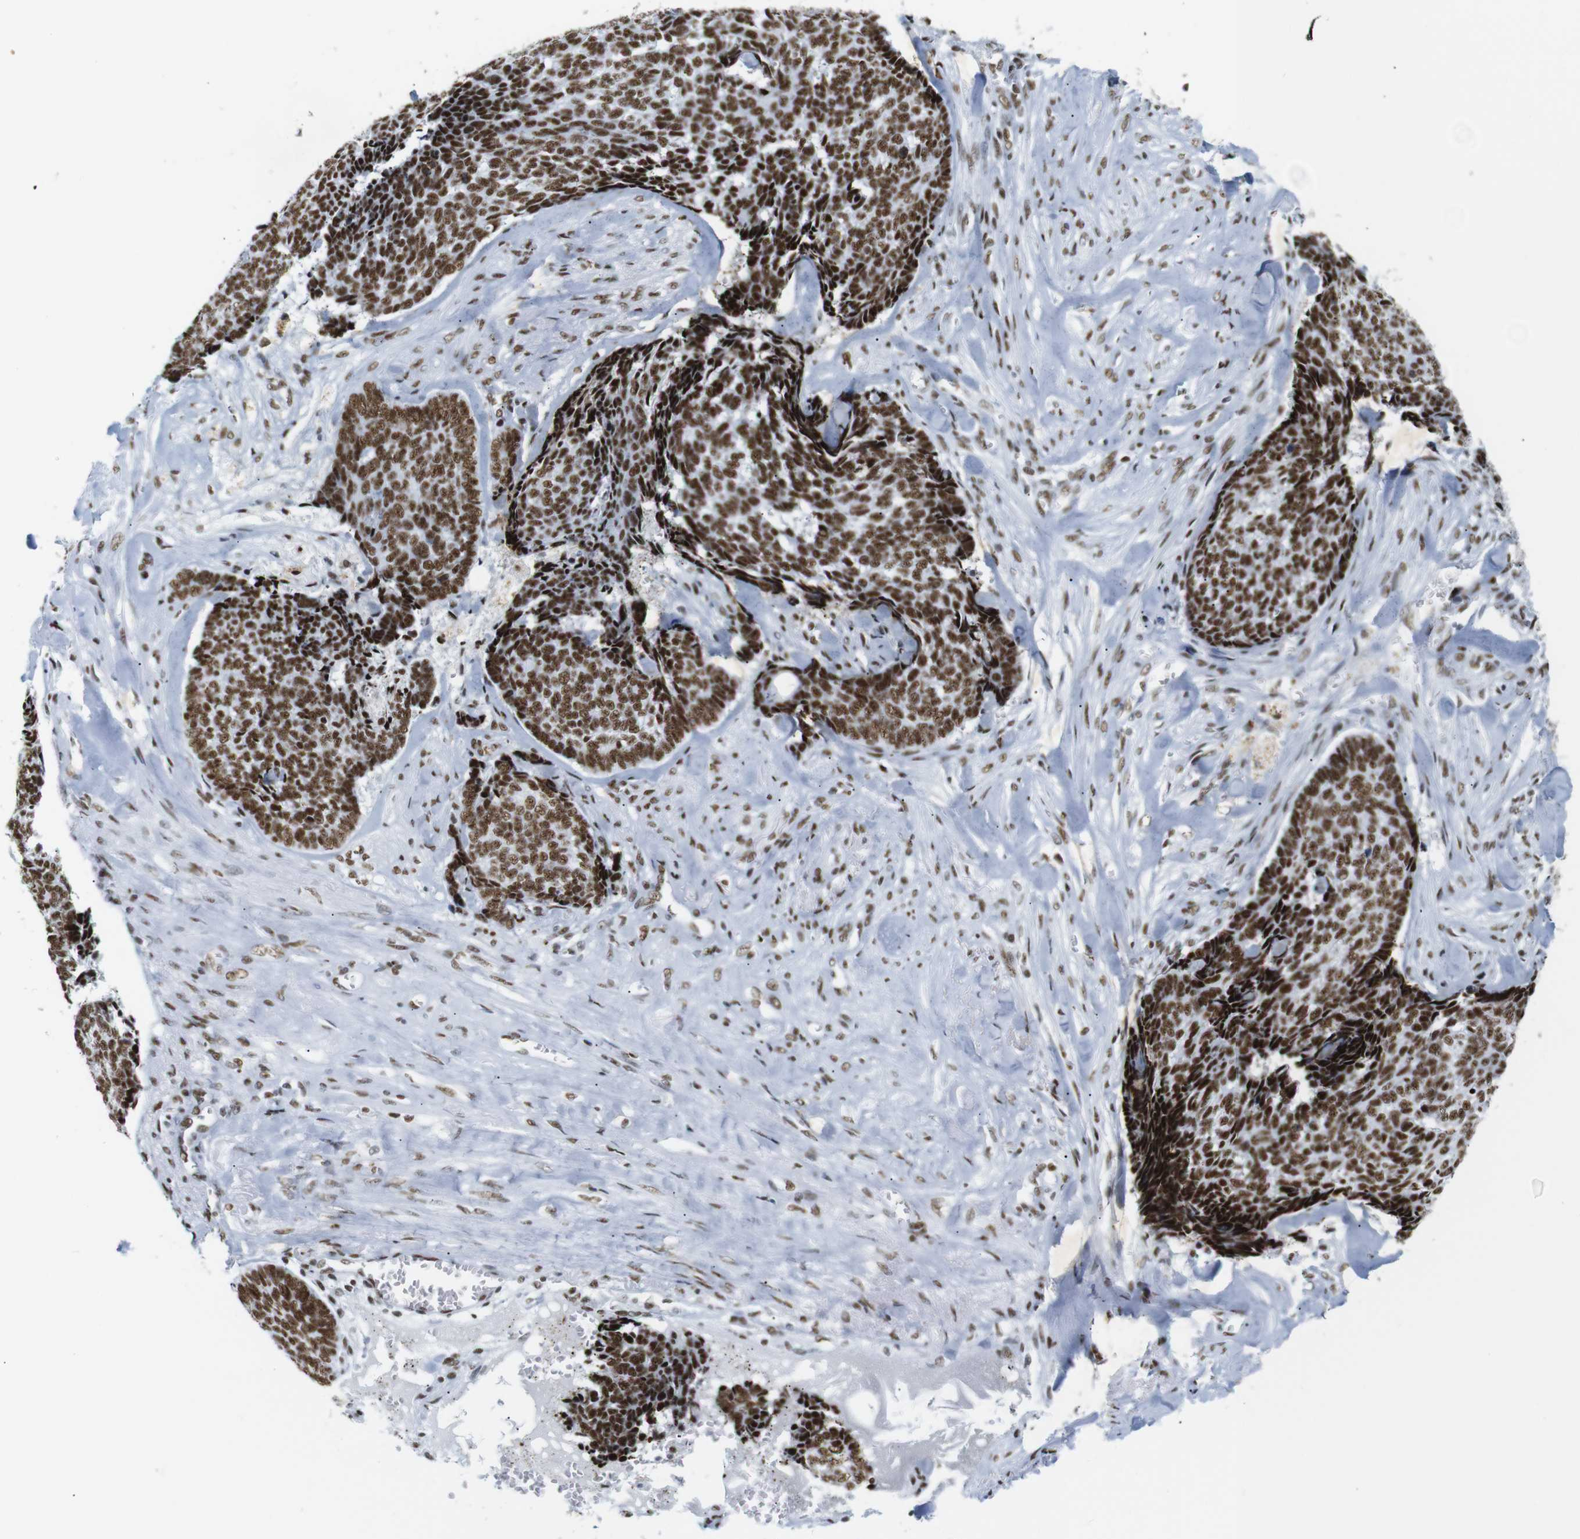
{"staining": {"intensity": "strong", "quantity": ">75%", "location": "nuclear"}, "tissue": "skin cancer", "cell_type": "Tumor cells", "image_type": "cancer", "snomed": [{"axis": "morphology", "description": "Basal cell carcinoma"}, {"axis": "topography", "description": "Skin"}], "caption": "Skin cancer stained with a protein marker reveals strong staining in tumor cells.", "gene": "TRA2B", "patient": {"sex": "male", "age": 84}}